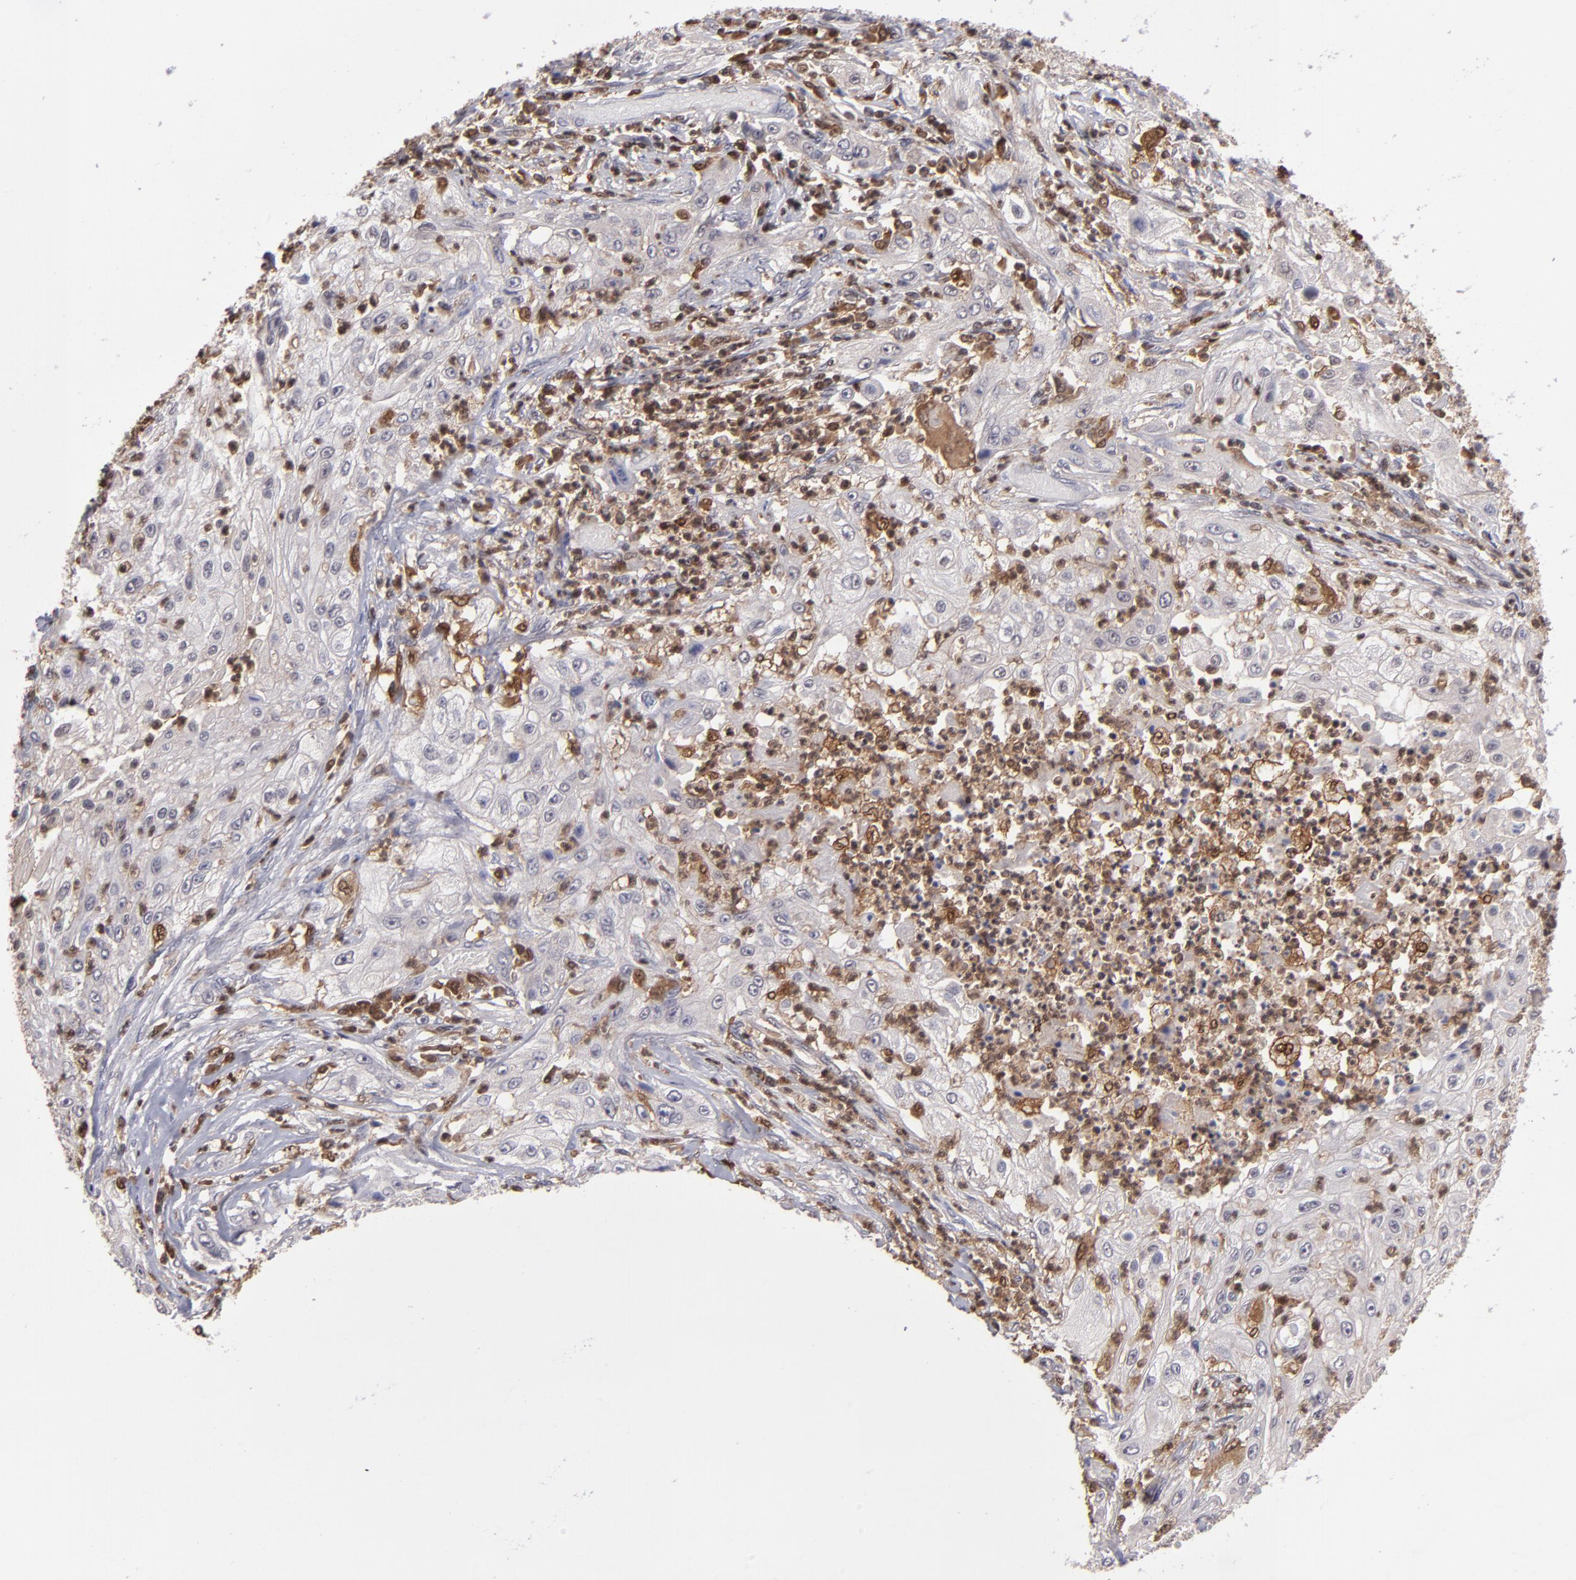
{"staining": {"intensity": "weak", "quantity": "25%-75%", "location": "cytoplasmic/membranous,nuclear"}, "tissue": "lung cancer", "cell_type": "Tumor cells", "image_type": "cancer", "snomed": [{"axis": "morphology", "description": "Inflammation, NOS"}, {"axis": "morphology", "description": "Squamous cell carcinoma, NOS"}, {"axis": "topography", "description": "Lymph node"}, {"axis": "topography", "description": "Soft tissue"}, {"axis": "topography", "description": "Lung"}], "caption": "Brown immunohistochemical staining in squamous cell carcinoma (lung) demonstrates weak cytoplasmic/membranous and nuclear positivity in about 25%-75% of tumor cells.", "gene": "GRB2", "patient": {"sex": "male", "age": 66}}